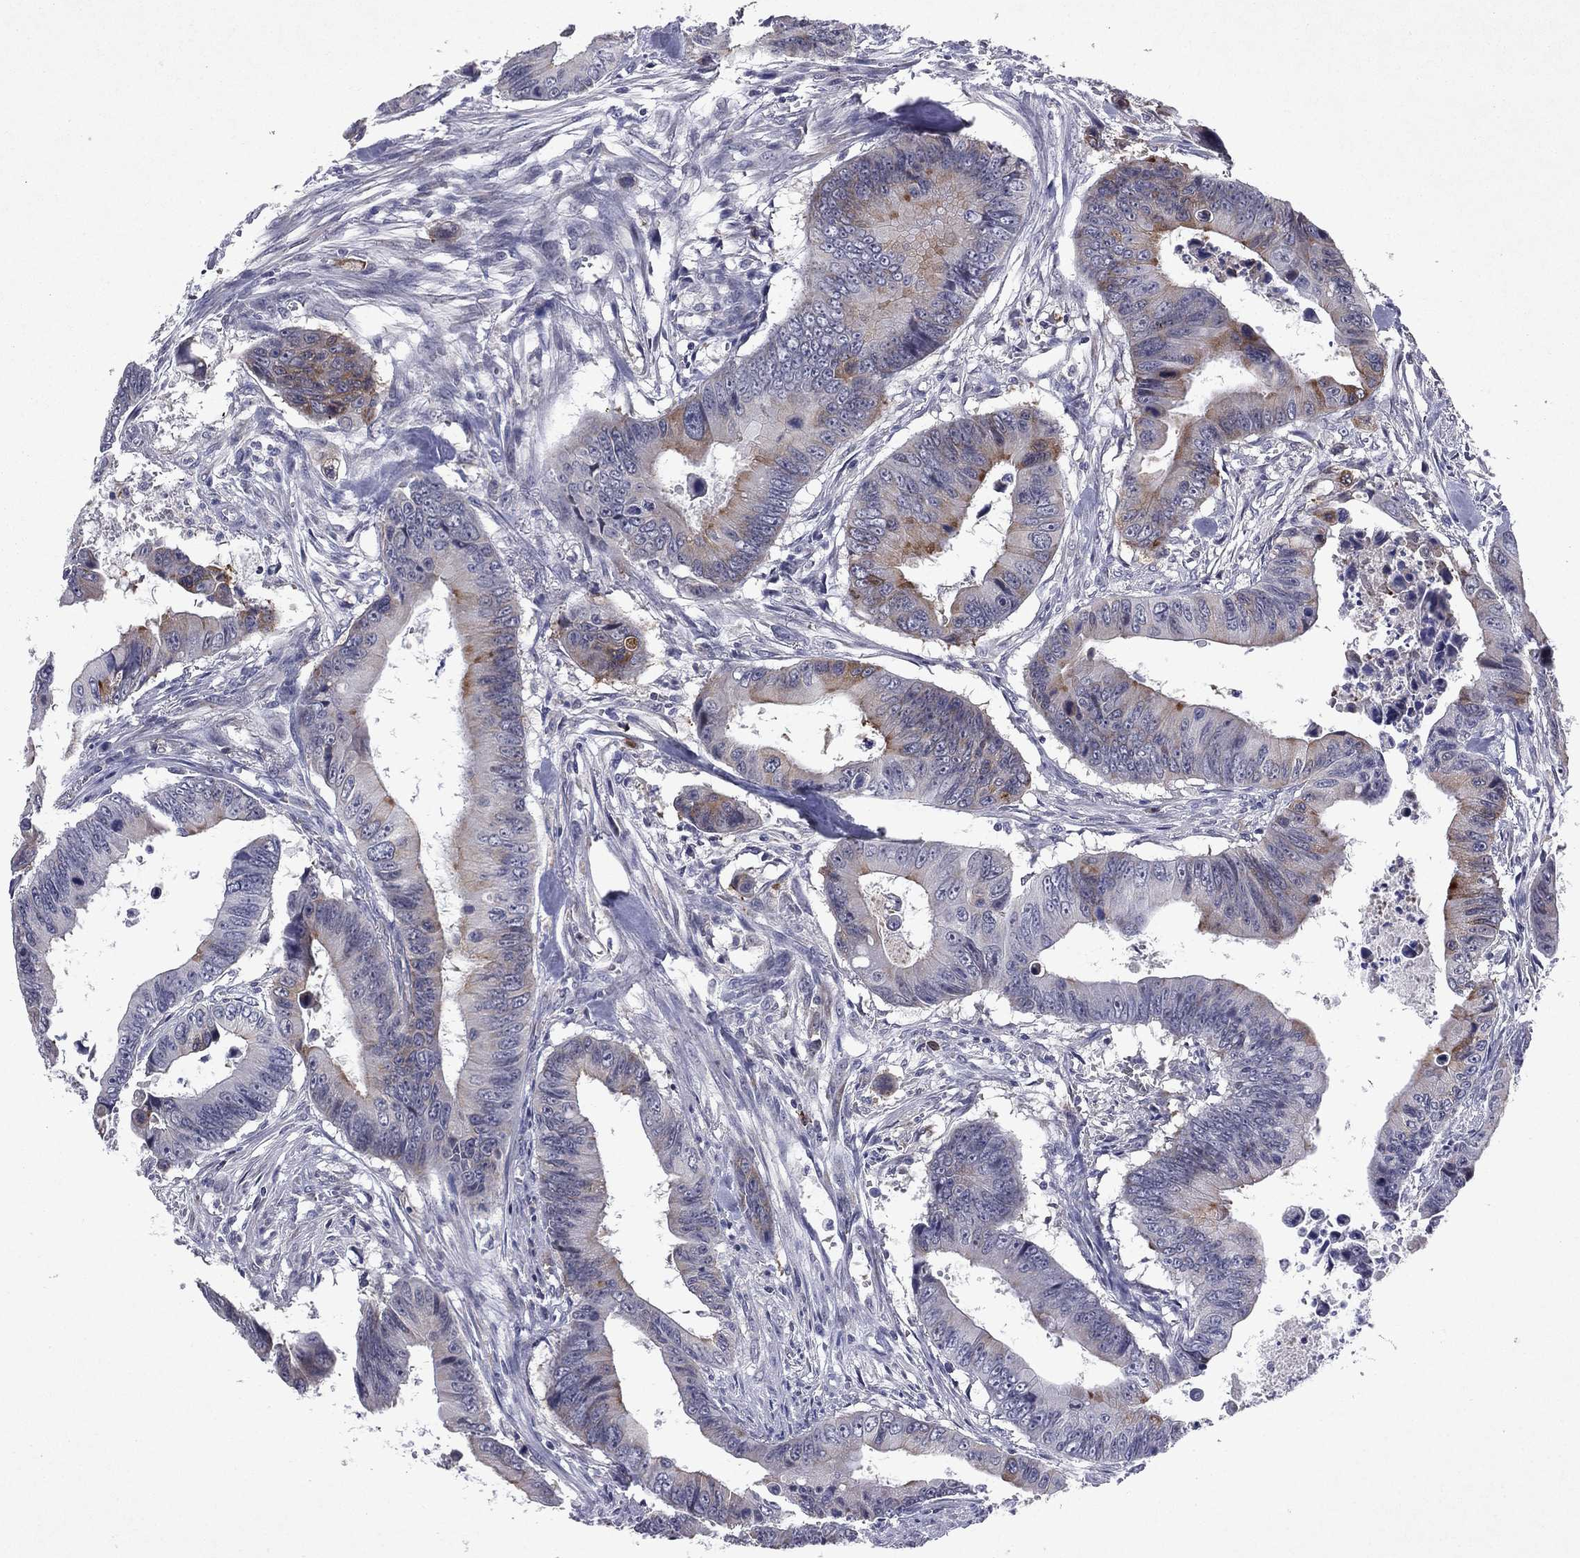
{"staining": {"intensity": "moderate", "quantity": "<25%", "location": "cytoplasmic/membranous"}, "tissue": "colorectal cancer", "cell_type": "Tumor cells", "image_type": "cancer", "snomed": [{"axis": "morphology", "description": "Adenocarcinoma, NOS"}, {"axis": "topography", "description": "Colon"}], "caption": "An image of colorectal cancer (adenocarcinoma) stained for a protein displays moderate cytoplasmic/membranous brown staining in tumor cells.", "gene": "ECM1", "patient": {"sex": "female", "age": 87}}